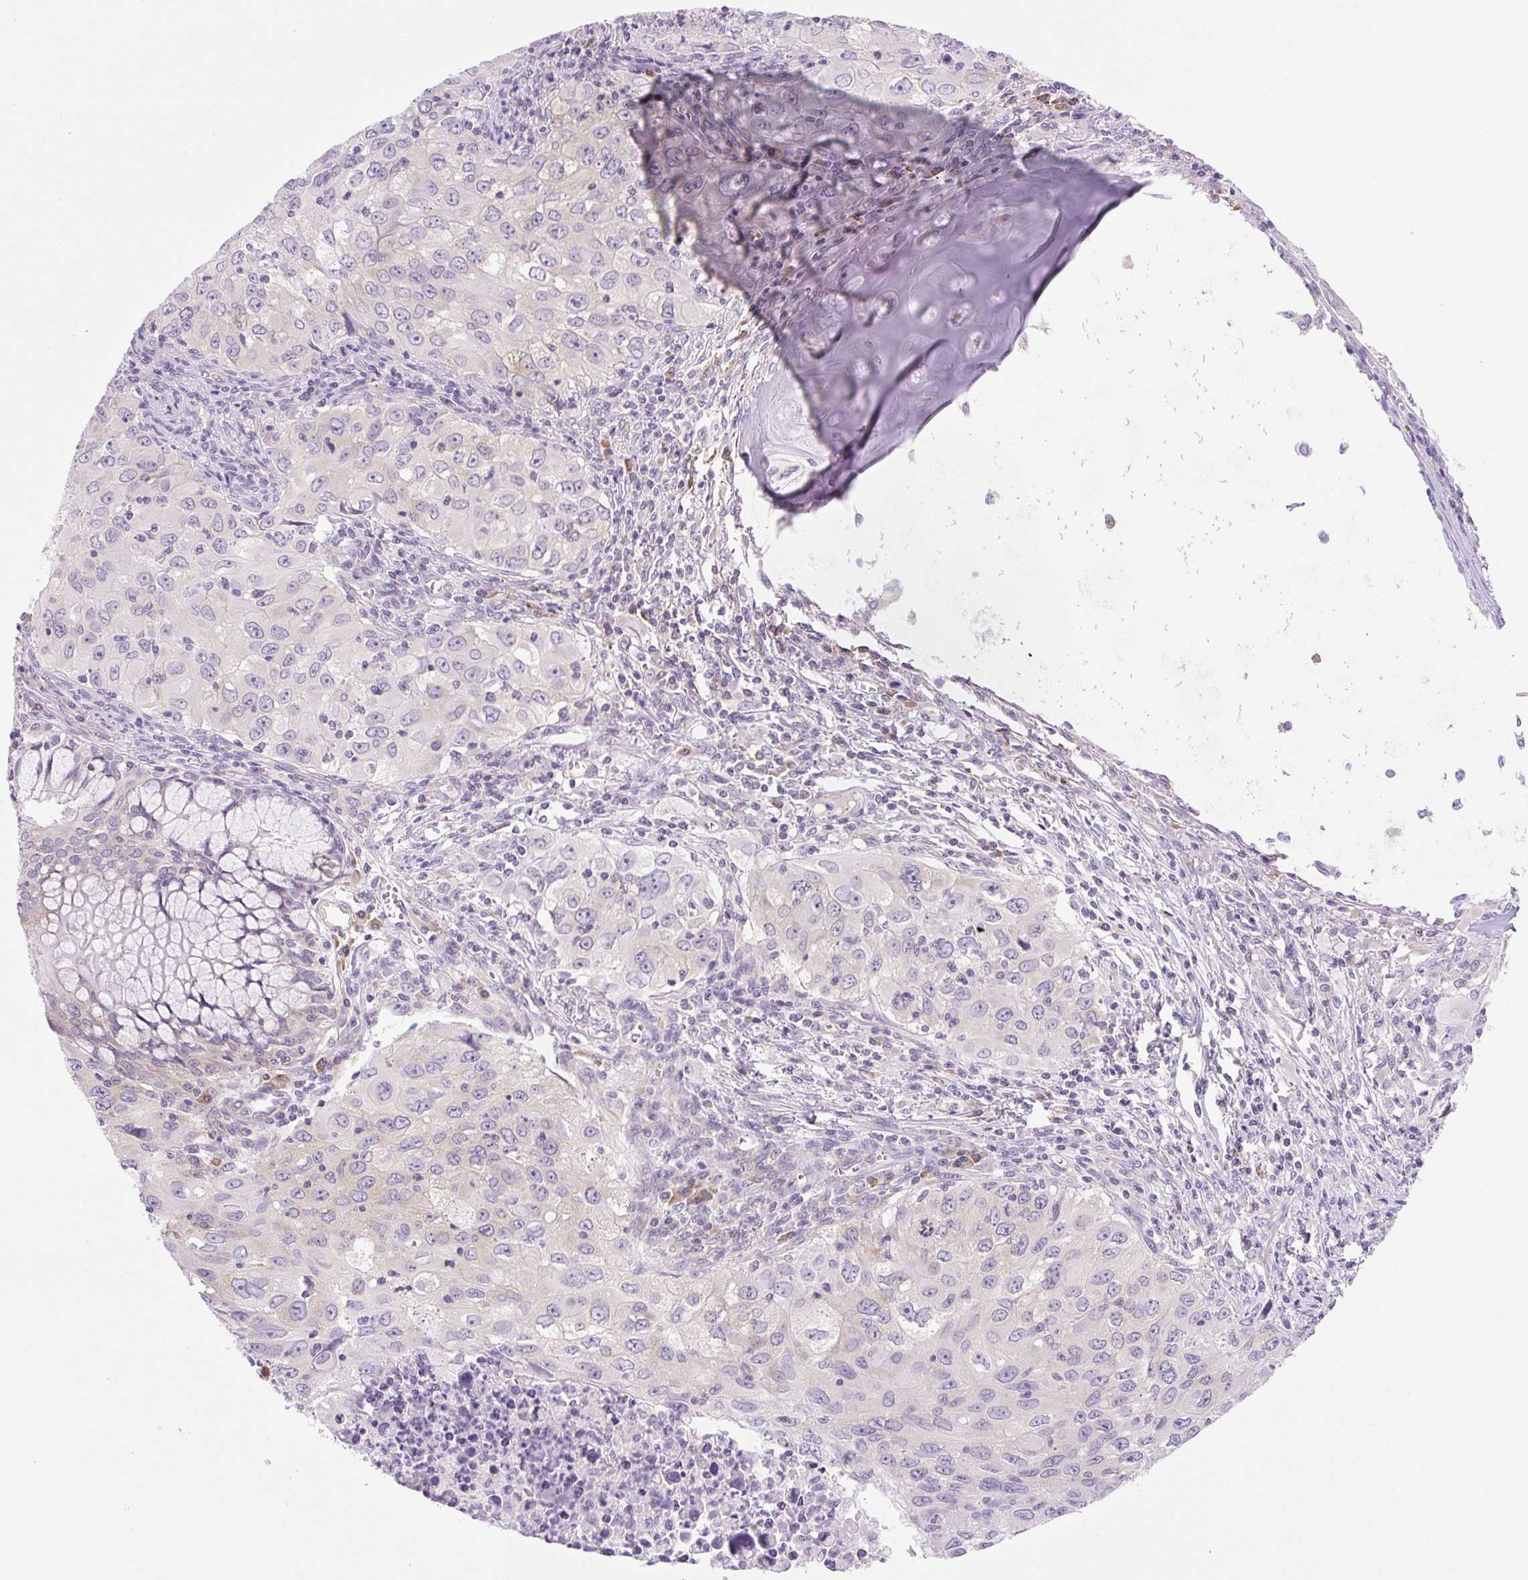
{"staining": {"intensity": "negative", "quantity": "none", "location": "none"}, "tissue": "lung cancer", "cell_type": "Tumor cells", "image_type": "cancer", "snomed": [{"axis": "morphology", "description": "Adenocarcinoma, NOS"}, {"axis": "morphology", "description": "Adenocarcinoma, metastatic, NOS"}, {"axis": "topography", "description": "Lymph node"}, {"axis": "topography", "description": "Lung"}], "caption": "The image shows no significant positivity in tumor cells of adenocarcinoma (lung).", "gene": "RPL18A", "patient": {"sex": "female", "age": 42}}